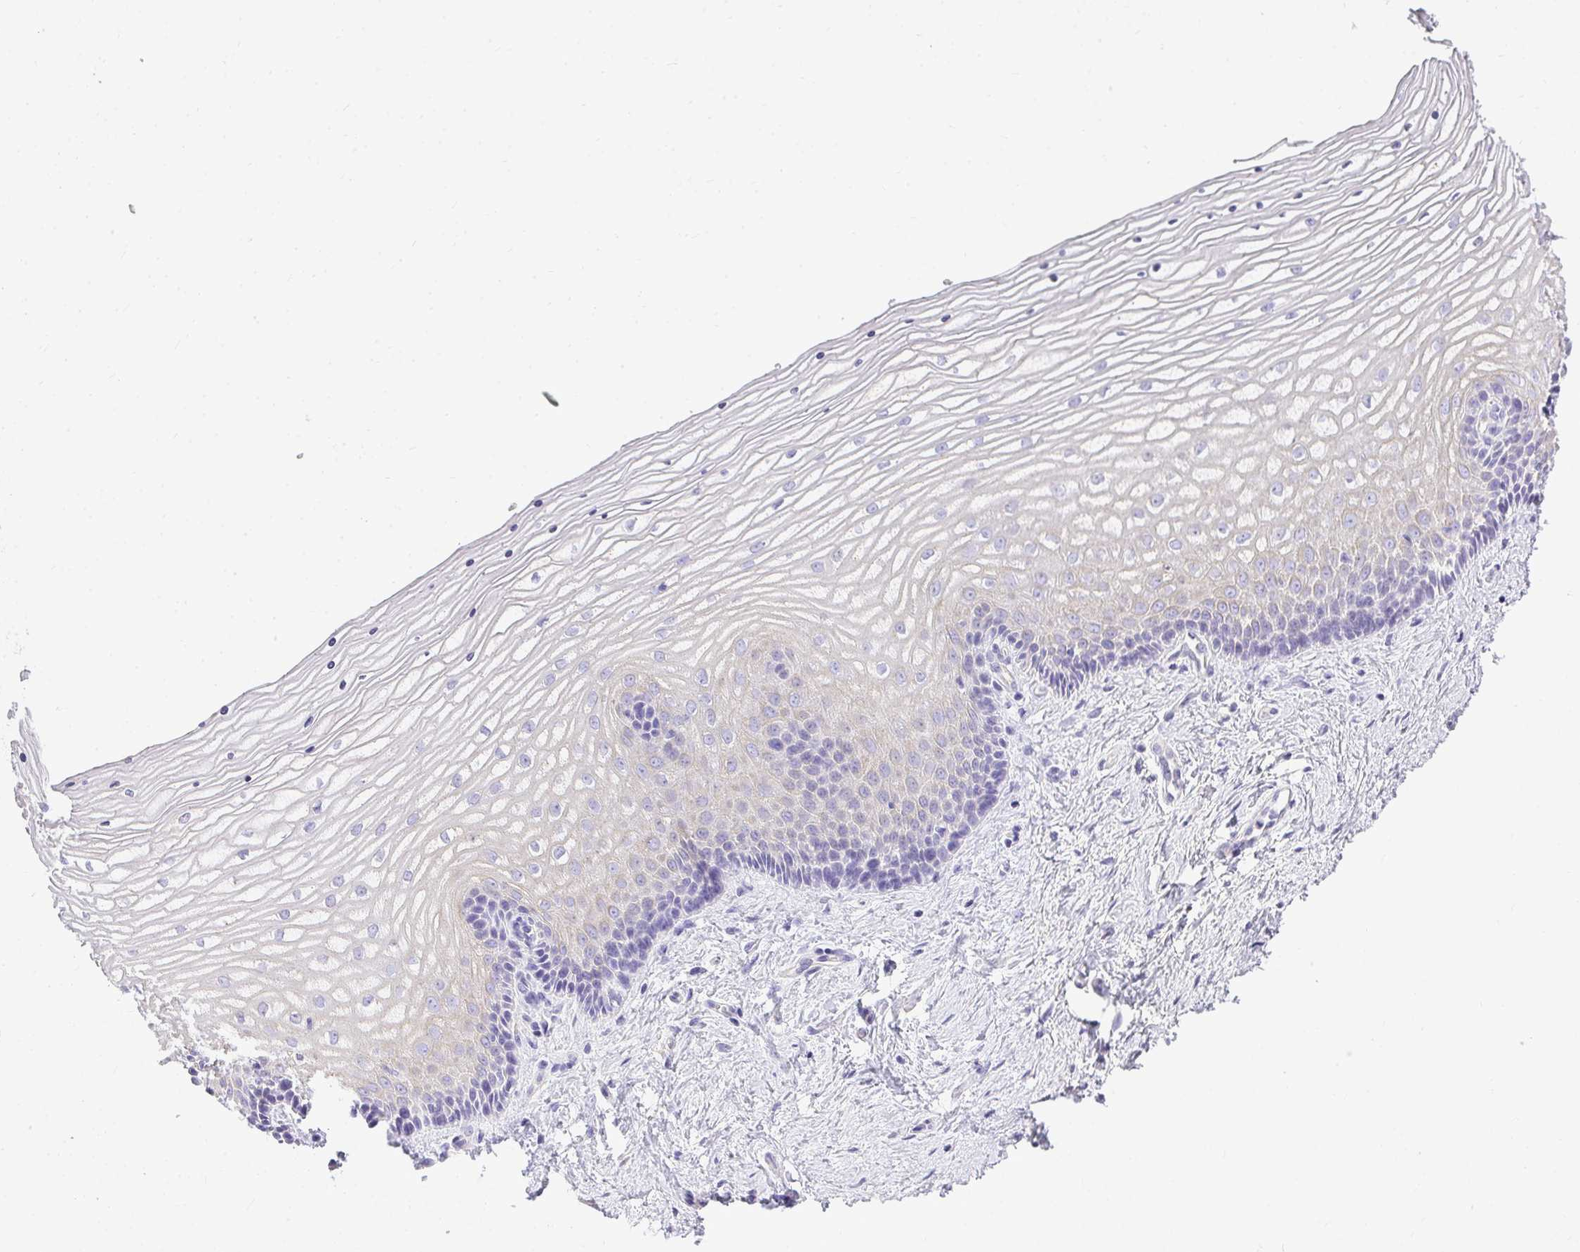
{"staining": {"intensity": "weak", "quantity": "<25%", "location": "cytoplasmic/membranous"}, "tissue": "vagina", "cell_type": "Squamous epithelial cells", "image_type": "normal", "snomed": [{"axis": "morphology", "description": "Normal tissue, NOS"}, {"axis": "topography", "description": "Vagina"}], "caption": "Immunohistochemistry (IHC) of normal human vagina exhibits no staining in squamous epithelial cells.", "gene": "PLPPR3", "patient": {"sex": "female", "age": 45}}